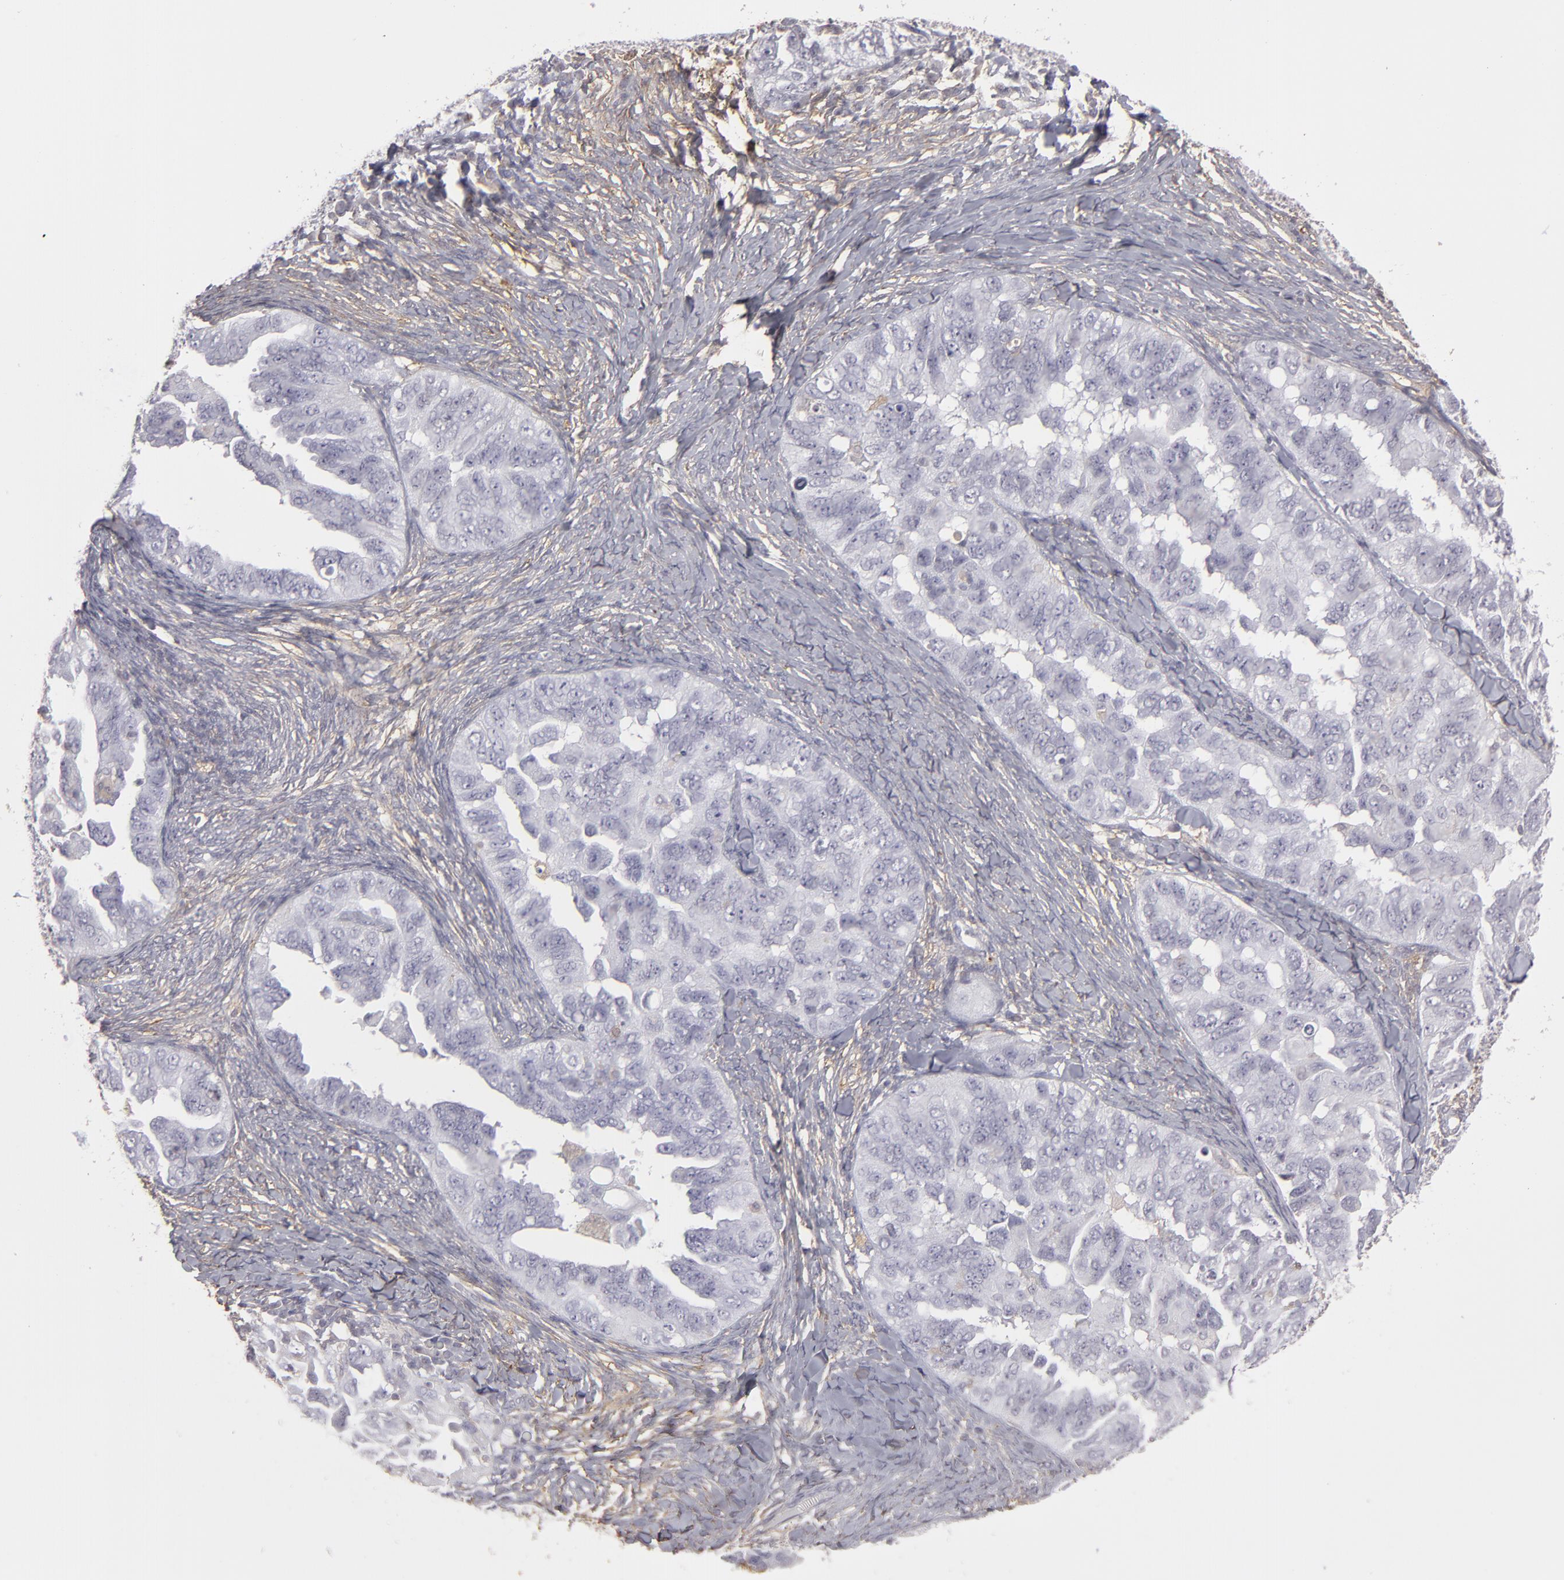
{"staining": {"intensity": "weak", "quantity": "<25%", "location": "cytoplasmic/membranous"}, "tissue": "ovarian cancer", "cell_type": "Tumor cells", "image_type": "cancer", "snomed": [{"axis": "morphology", "description": "Cystadenocarcinoma, serous, NOS"}, {"axis": "topography", "description": "Ovary"}], "caption": "Immunohistochemistry (IHC) photomicrograph of serous cystadenocarcinoma (ovarian) stained for a protein (brown), which demonstrates no staining in tumor cells. (Immunohistochemistry (IHC), brightfield microscopy, high magnification).", "gene": "SEMA3G", "patient": {"sex": "female", "age": 82}}